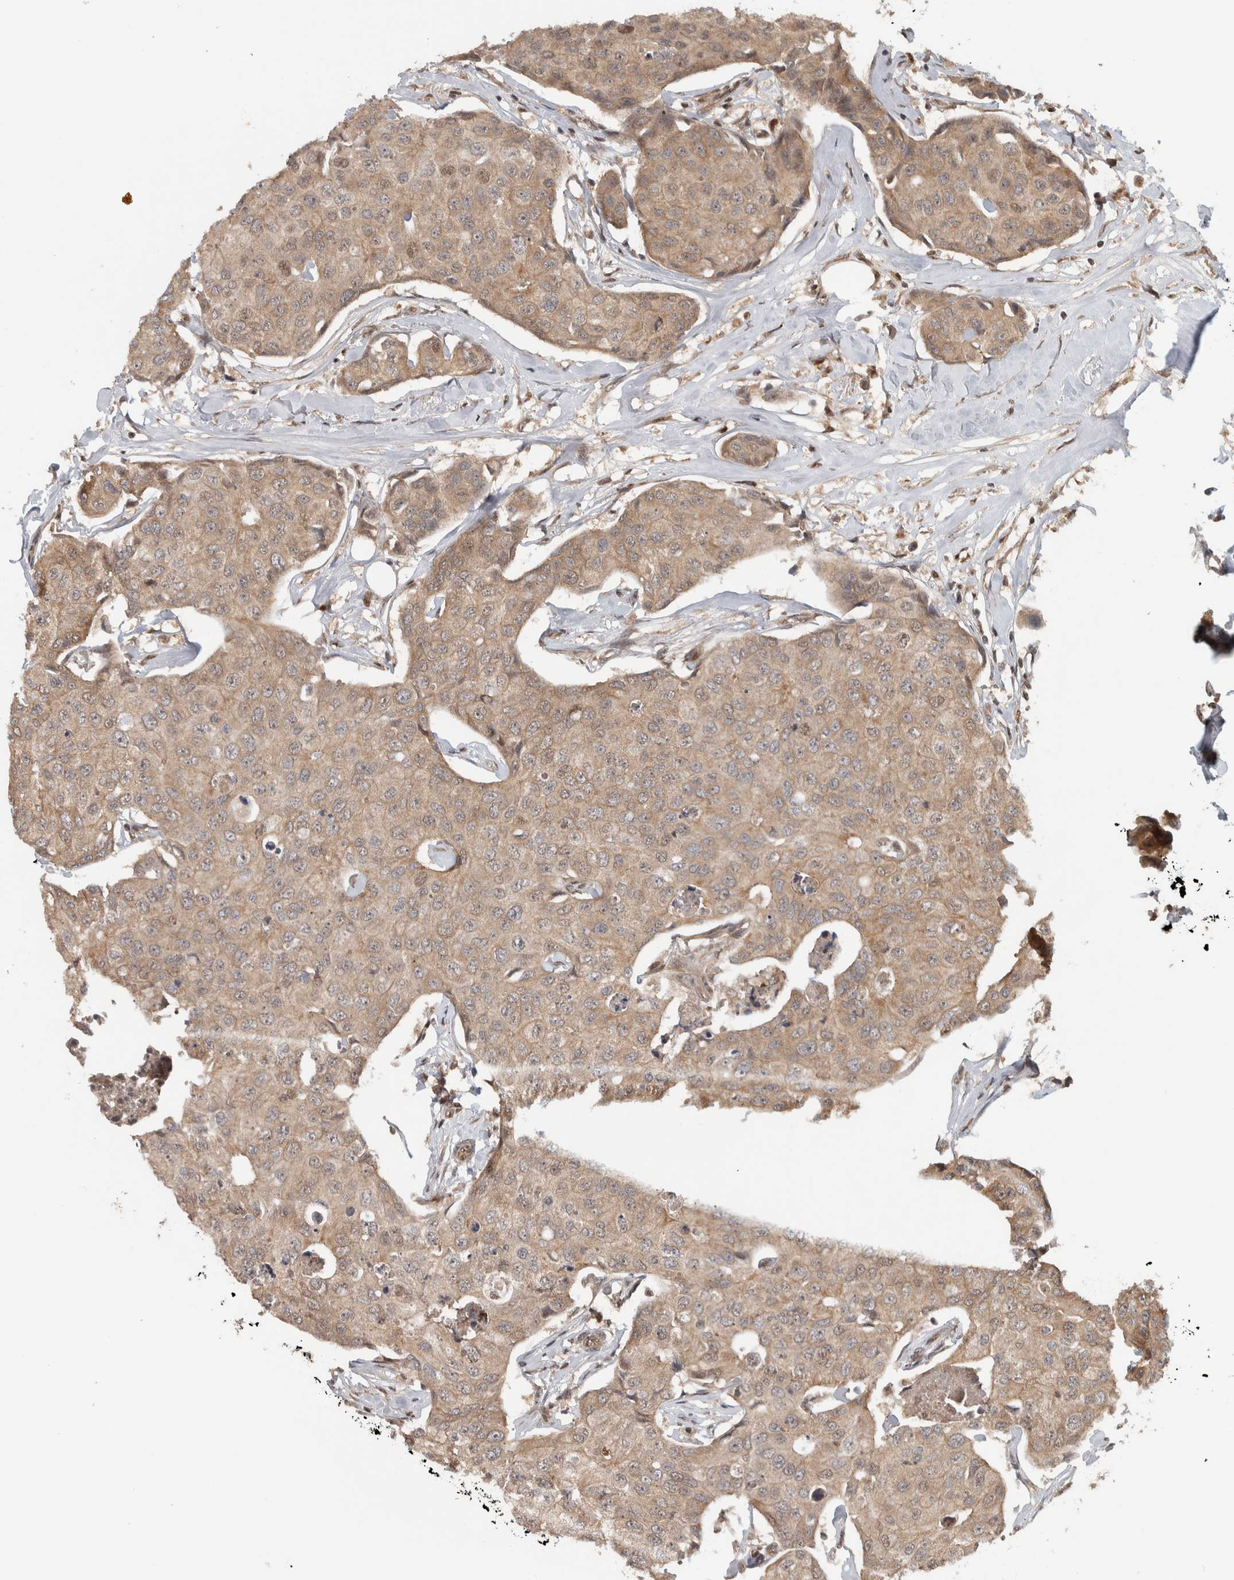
{"staining": {"intensity": "weak", "quantity": "25%-75%", "location": "cytoplasmic/membranous,nuclear"}, "tissue": "breast cancer", "cell_type": "Tumor cells", "image_type": "cancer", "snomed": [{"axis": "morphology", "description": "Duct carcinoma"}, {"axis": "topography", "description": "Breast"}], "caption": "Breast invasive ductal carcinoma stained with immunohistochemistry reveals weak cytoplasmic/membranous and nuclear staining in approximately 25%-75% of tumor cells.", "gene": "RPS6KA4", "patient": {"sex": "female", "age": 80}}